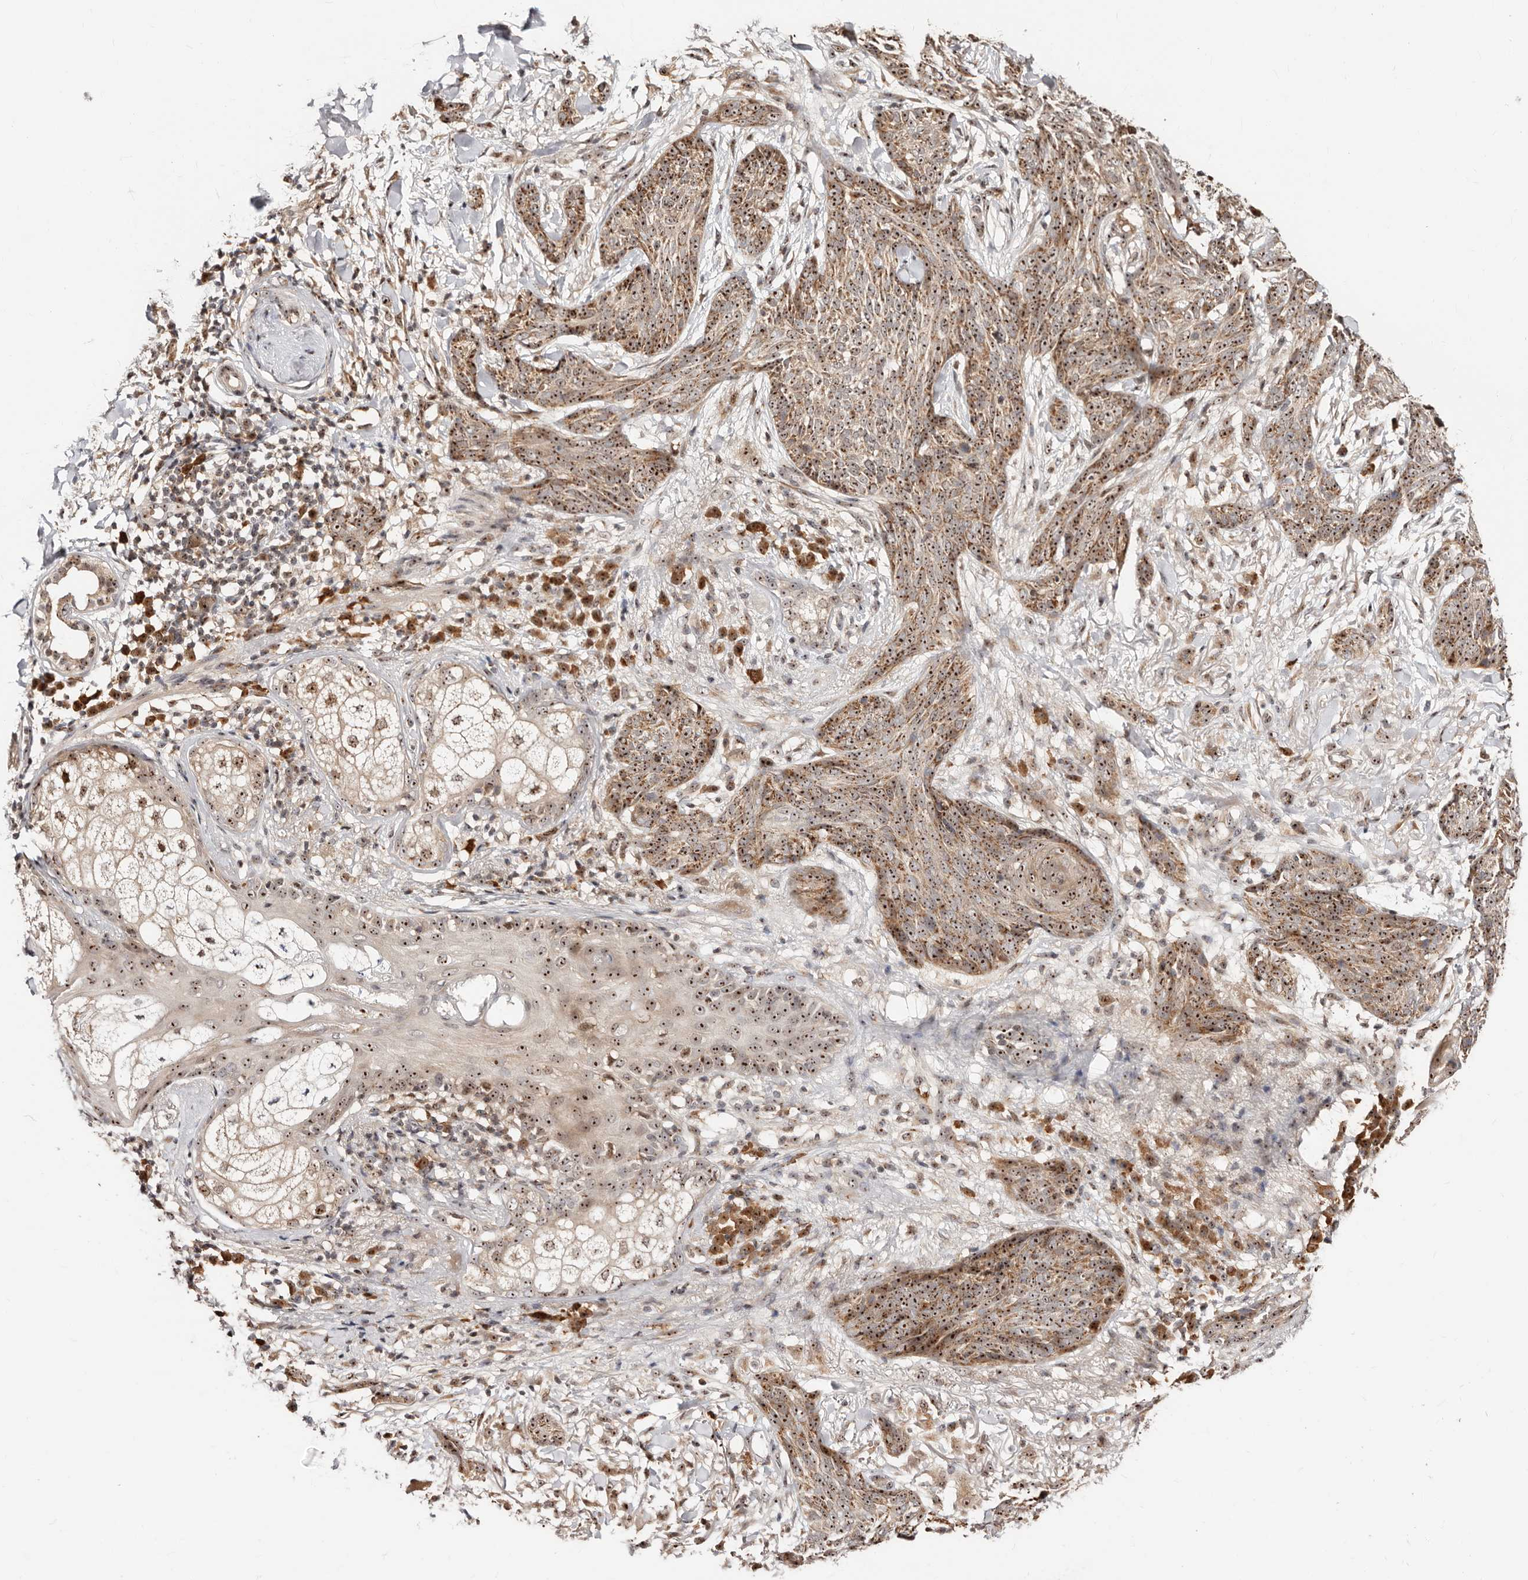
{"staining": {"intensity": "strong", "quantity": ">75%", "location": "nuclear"}, "tissue": "skin cancer", "cell_type": "Tumor cells", "image_type": "cancer", "snomed": [{"axis": "morphology", "description": "Basal cell carcinoma"}, {"axis": "topography", "description": "Skin"}], "caption": "This is a histology image of immunohistochemistry (IHC) staining of skin cancer, which shows strong expression in the nuclear of tumor cells.", "gene": "APOL6", "patient": {"sex": "male", "age": 85}}